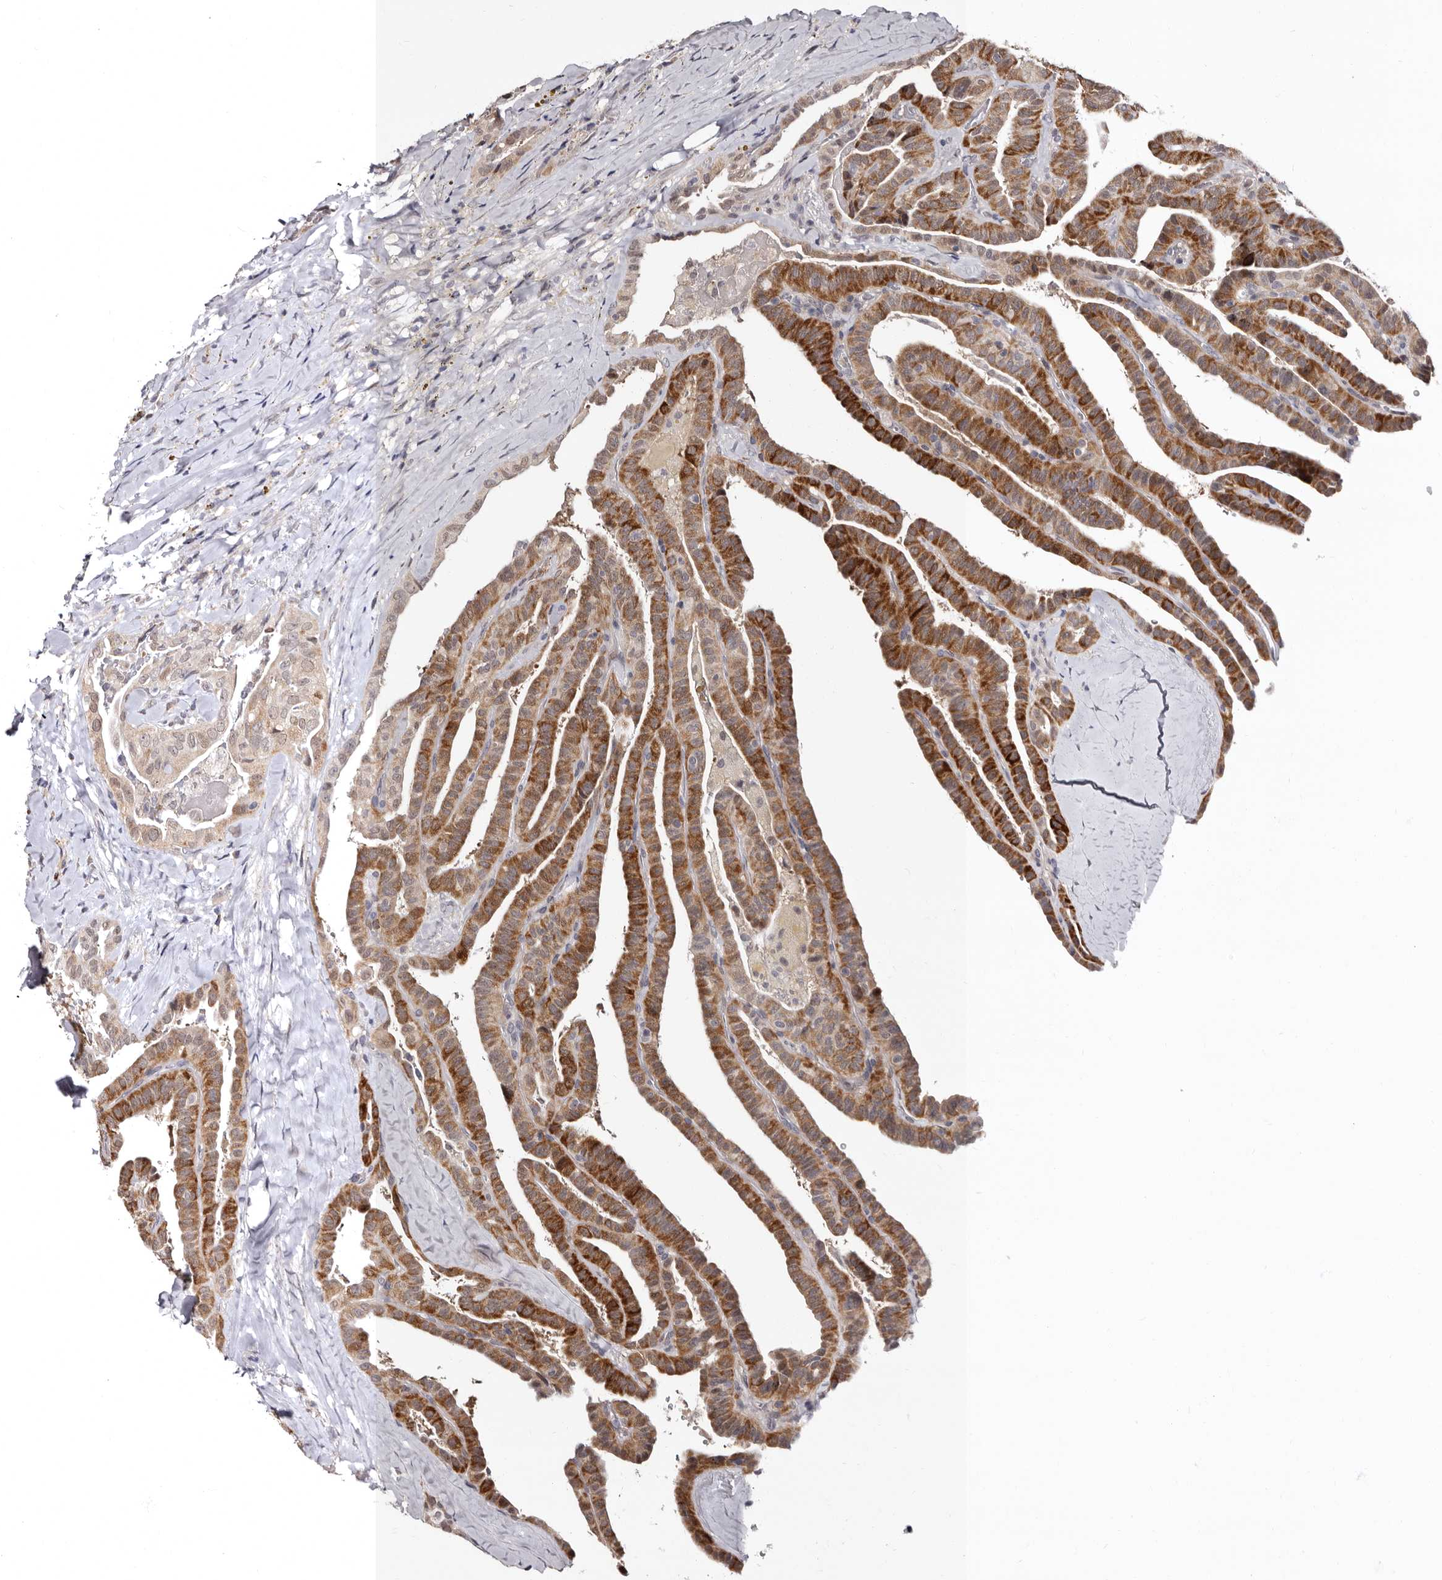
{"staining": {"intensity": "strong", "quantity": ">75%", "location": "cytoplasmic/membranous"}, "tissue": "thyroid cancer", "cell_type": "Tumor cells", "image_type": "cancer", "snomed": [{"axis": "morphology", "description": "Papillary adenocarcinoma, NOS"}, {"axis": "topography", "description": "Thyroid gland"}], "caption": "Protein staining reveals strong cytoplasmic/membranous staining in about >75% of tumor cells in papillary adenocarcinoma (thyroid).", "gene": "PHF20L1", "patient": {"sex": "male", "age": 77}}